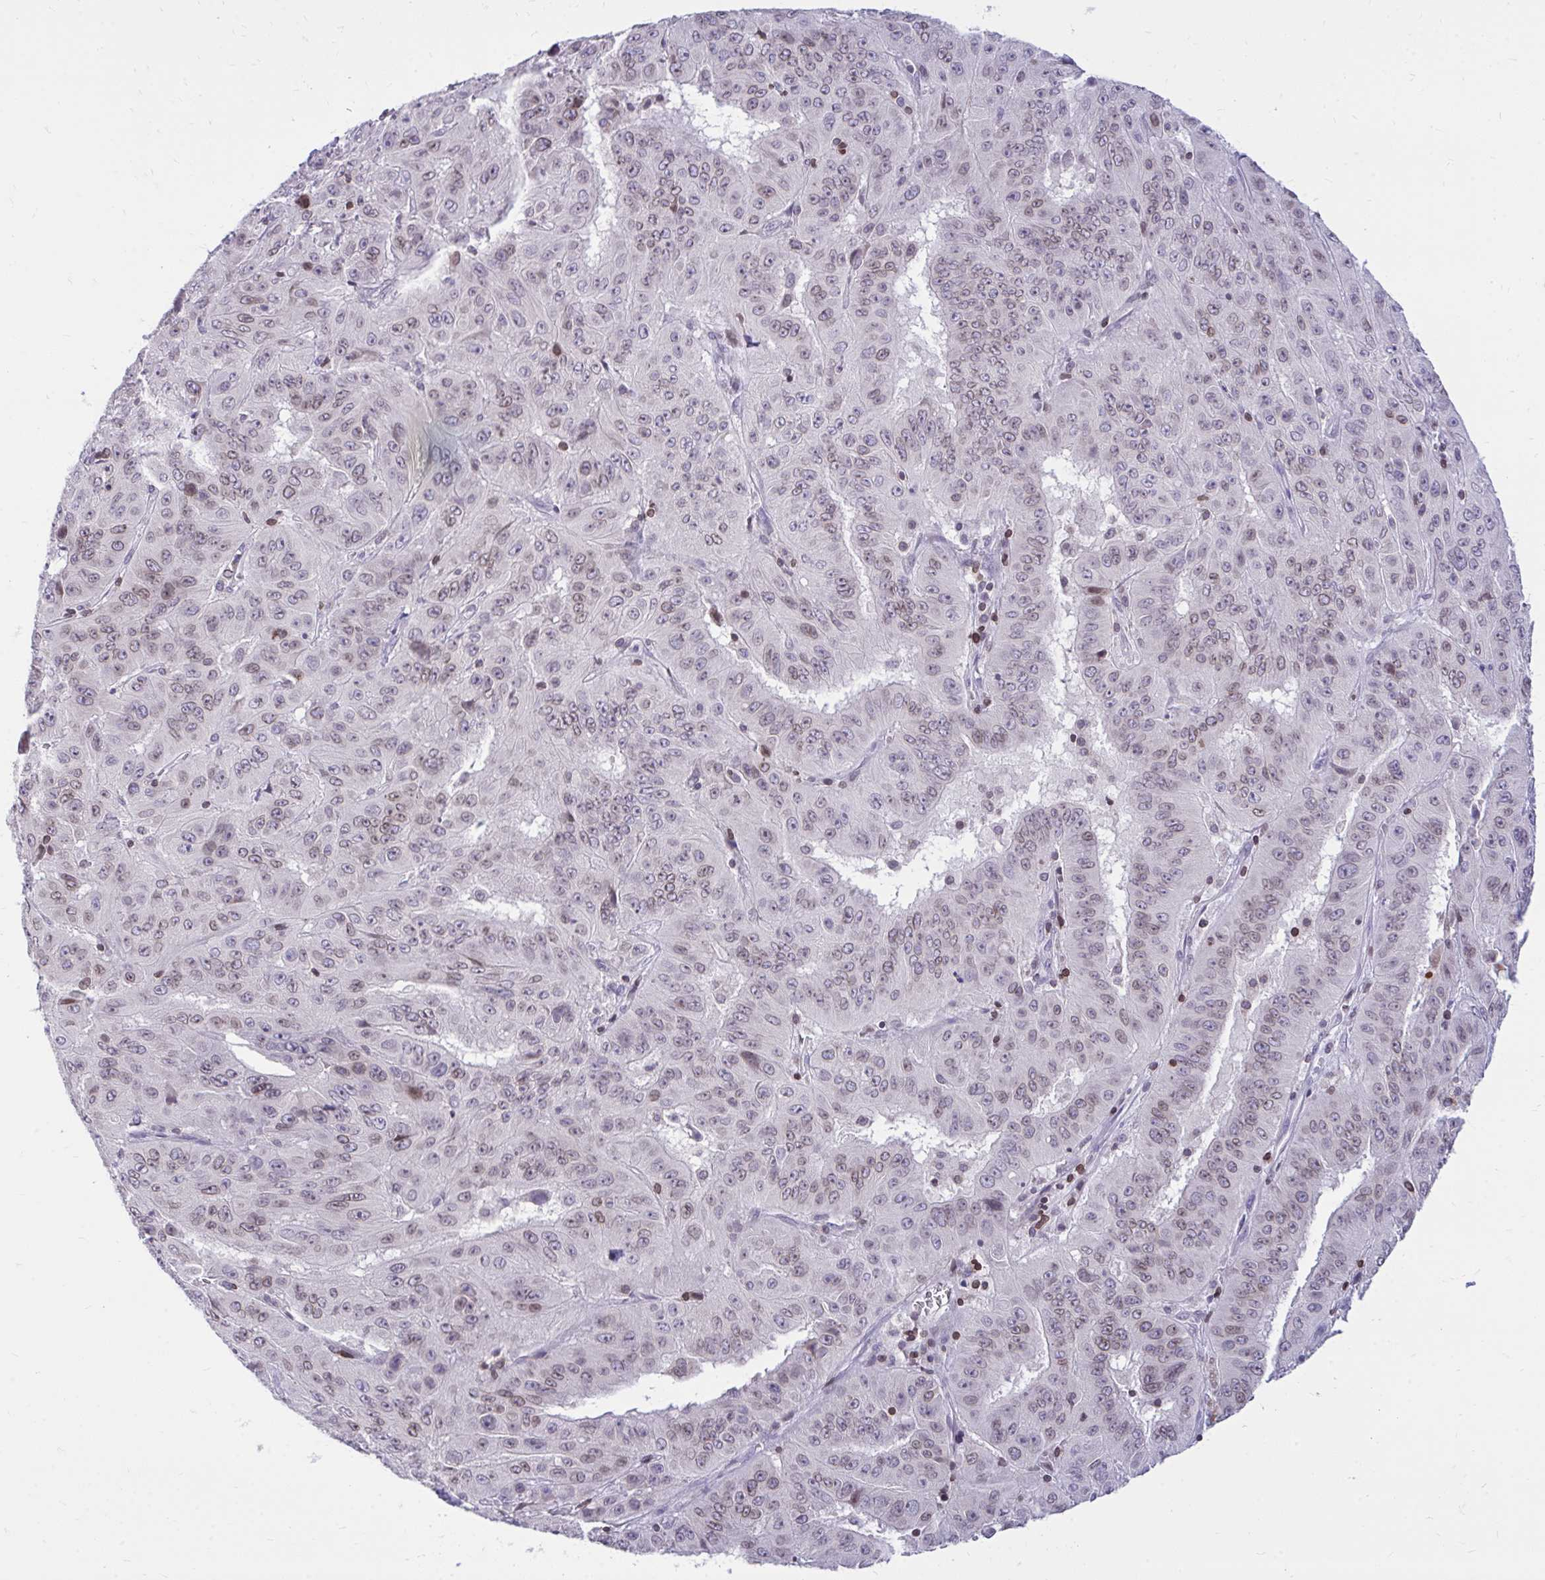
{"staining": {"intensity": "weak", "quantity": "<25%", "location": "cytoplasmic/membranous,nuclear"}, "tissue": "pancreatic cancer", "cell_type": "Tumor cells", "image_type": "cancer", "snomed": [{"axis": "morphology", "description": "Adenocarcinoma, NOS"}, {"axis": "topography", "description": "Pancreas"}], "caption": "This photomicrograph is of pancreatic cancer (adenocarcinoma) stained with IHC to label a protein in brown with the nuclei are counter-stained blue. There is no positivity in tumor cells.", "gene": "RPS6KA2", "patient": {"sex": "male", "age": 63}}